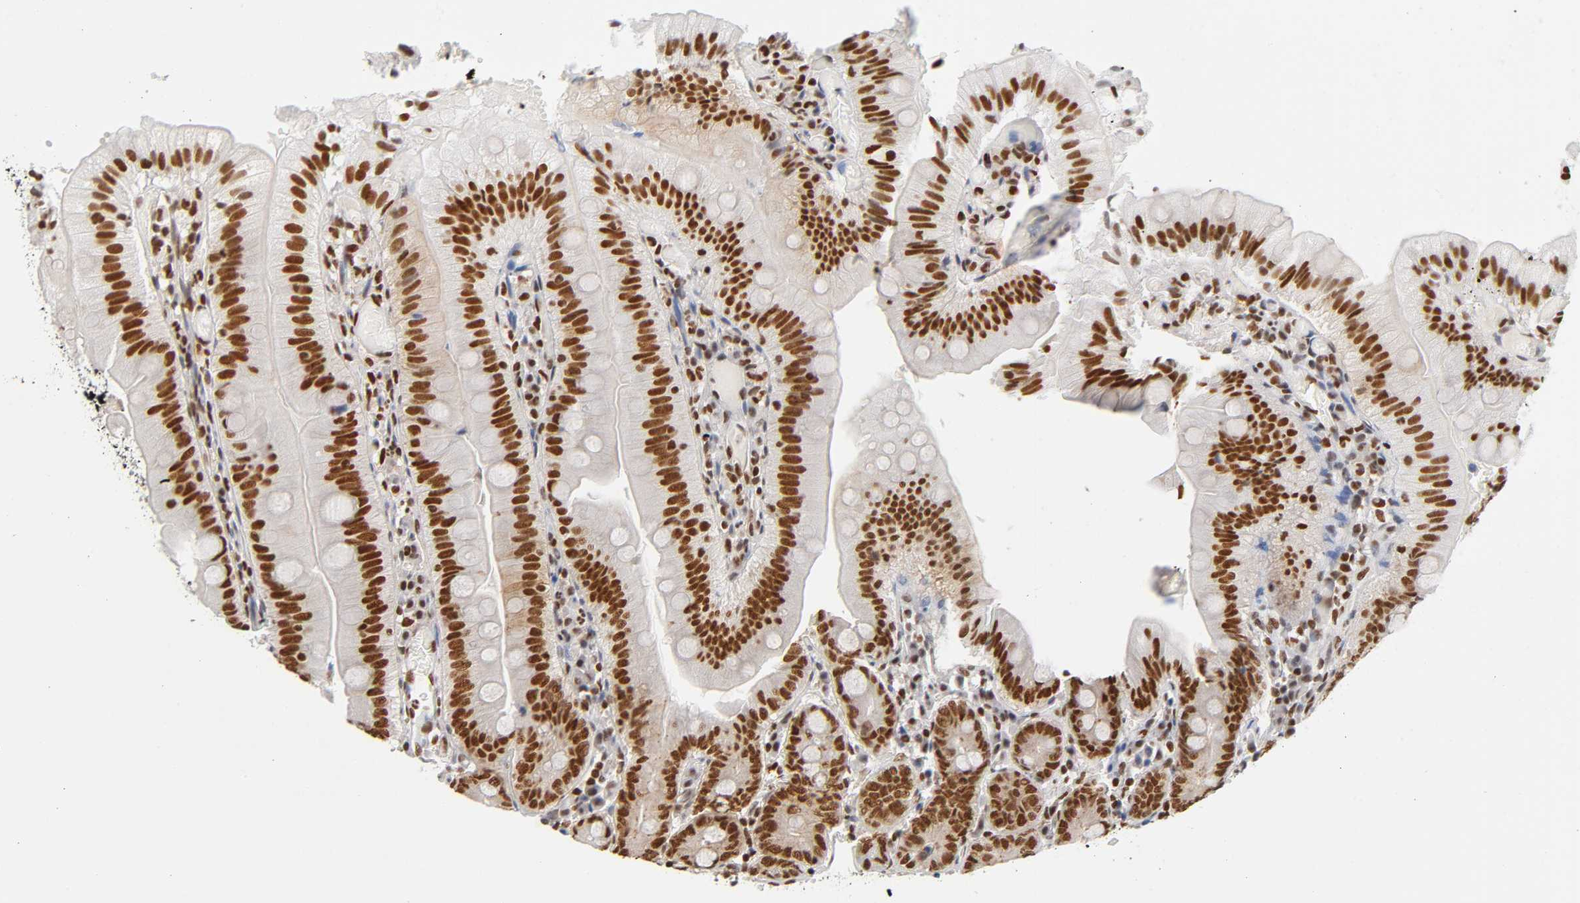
{"staining": {"intensity": "strong", "quantity": ">75%", "location": "nuclear"}, "tissue": "small intestine", "cell_type": "Glandular cells", "image_type": "normal", "snomed": [{"axis": "morphology", "description": "Normal tissue, NOS"}, {"axis": "topography", "description": "Small intestine"}], "caption": "Strong nuclear positivity for a protein is seen in about >75% of glandular cells of benign small intestine using immunohistochemistry (IHC).", "gene": "ILKAP", "patient": {"sex": "male", "age": 71}}